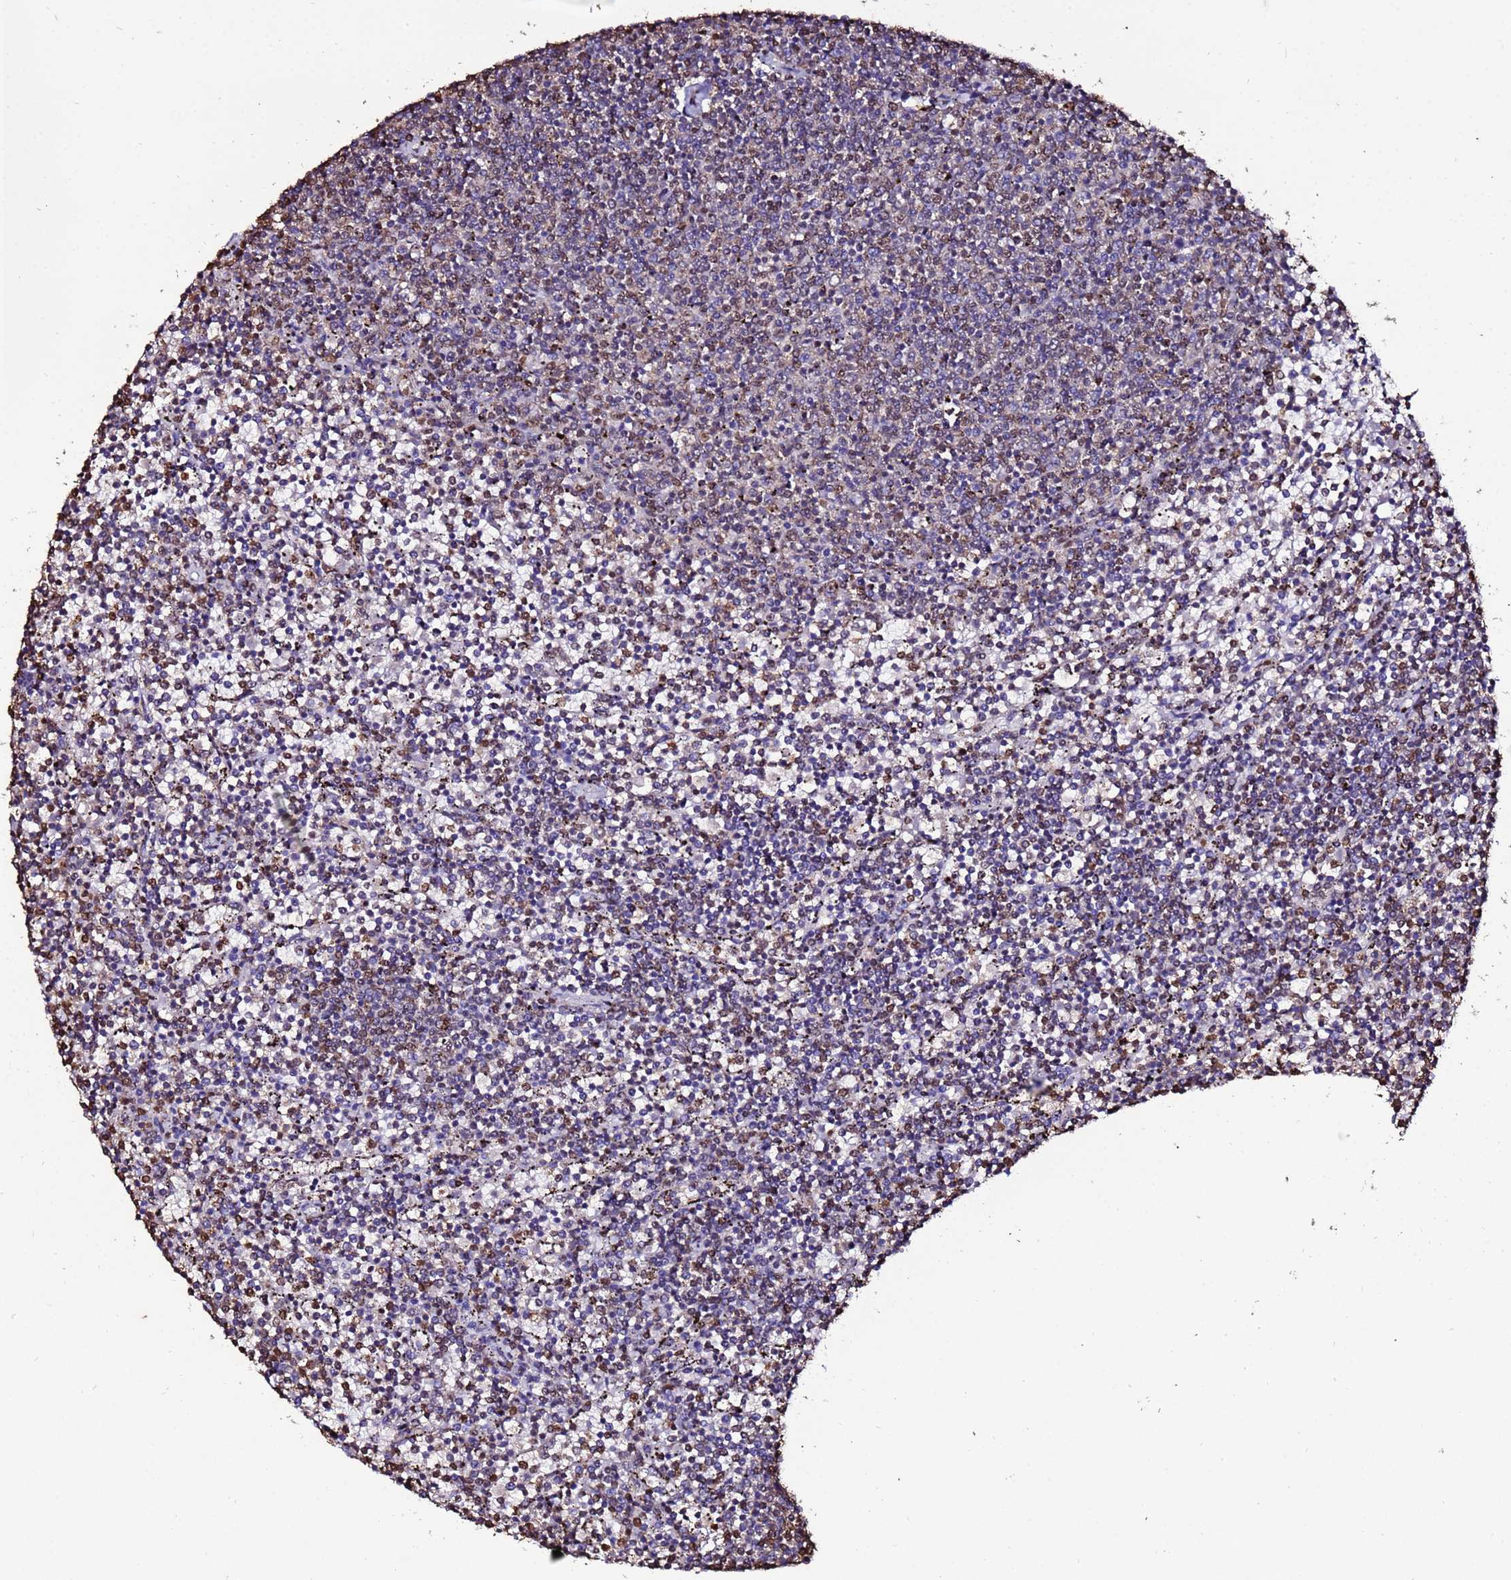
{"staining": {"intensity": "moderate", "quantity": "<25%", "location": "nuclear"}, "tissue": "lymphoma", "cell_type": "Tumor cells", "image_type": "cancer", "snomed": [{"axis": "morphology", "description": "Malignant lymphoma, non-Hodgkin's type, Low grade"}, {"axis": "topography", "description": "Spleen"}], "caption": "An immunohistochemistry (IHC) micrograph of neoplastic tissue is shown. Protein staining in brown labels moderate nuclear positivity in malignant lymphoma, non-Hodgkin's type (low-grade) within tumor cells. Using DAB (brown) and hematoxylin (blue) stains, captured at high magnification using brightfield microscopy.", "gene": "TRIP6", "patient": {"sex": "female", "age": 50}}